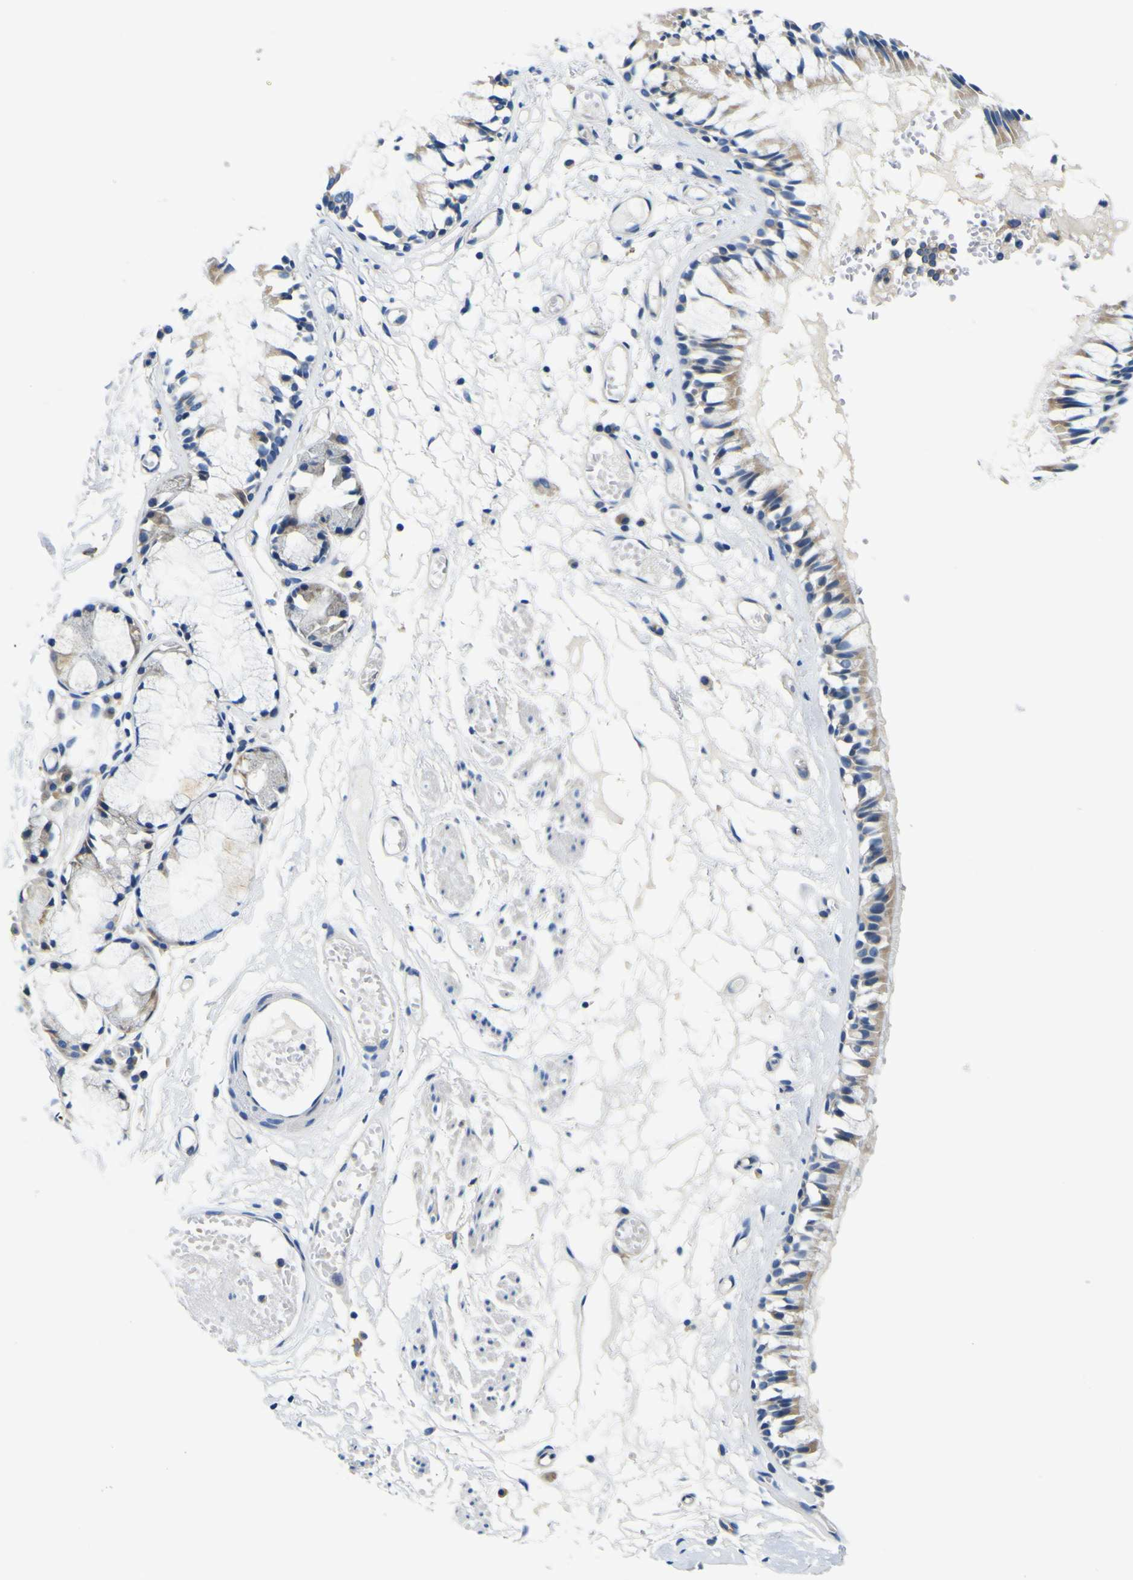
{"staining": {"intensity": "moderate", "quantity": "25%-75%", "location": "cytoplasmic/membranous"}, "tissue": "bronchus", "cell_type": "Respiratory epithelial cells", "image_type": "normal", "snomed": [{"axis": "morphology", "description": "Normal tissue, NOS"}, {"axis": "morphology", "description": "Inflammation, NOS"}, {"axis": "topography", "description": "Cartilage tissue"}, {"axis": "topography", "description": "Lung"}], "caption": "Protein expression analysis of benign bronchus reveals moderate cytoplasmic/membranous staining in about 25%-75% of respiratory epithelial cells. The staining was performed using DAB (3,3'-diaminobenzidine) to visualize the protein expression in brown, while the nuclei were stained in blue with hematoxylin (Magnification: 20x).", "gene": "CLSTN1", "patient": {"sex": "male", "age": 71}}